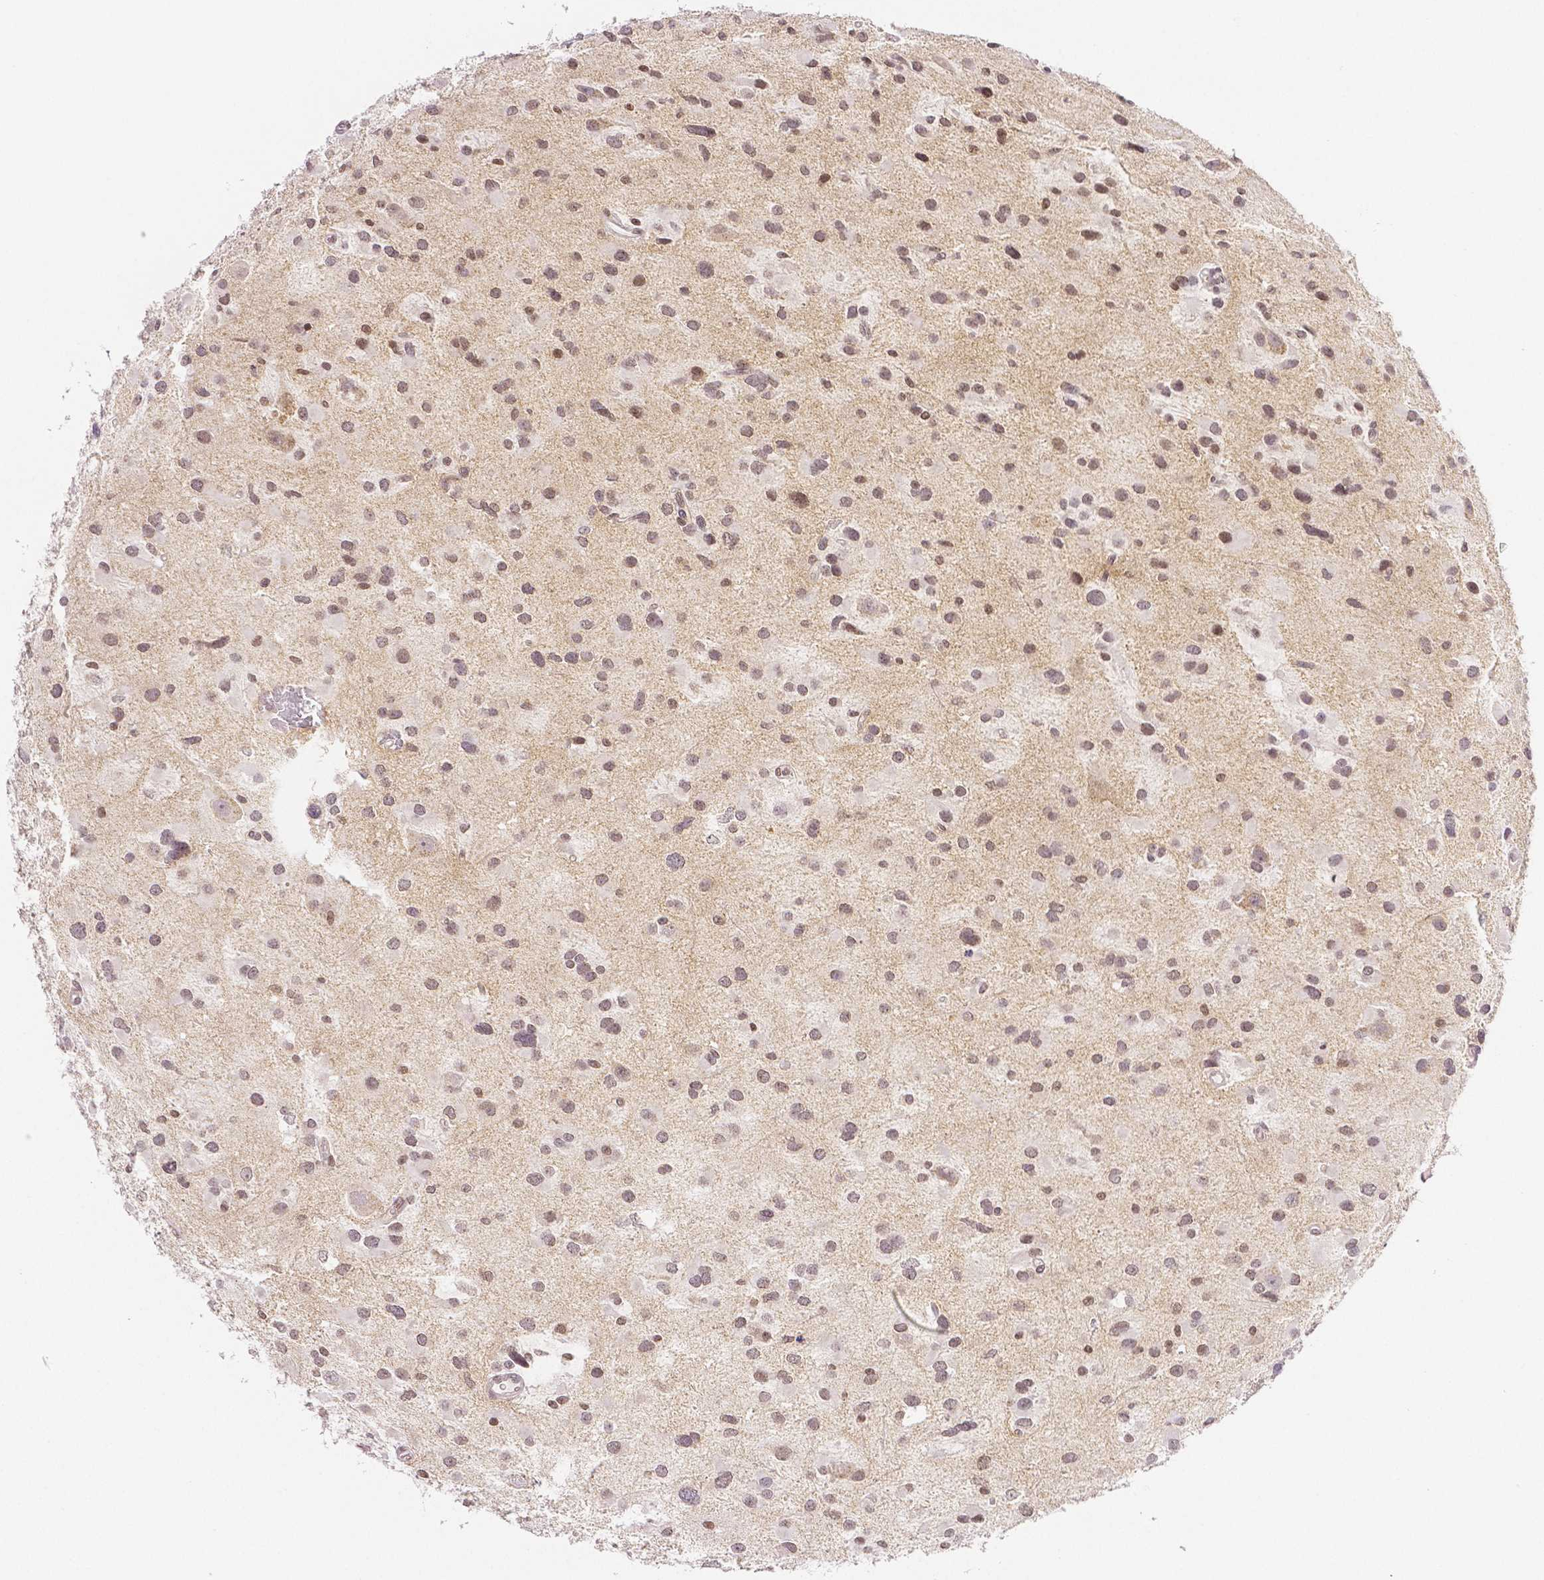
{"staining": {"intensity": "weak", "quantity": ">75%", "location": "nuclear"}, "tissue": "glioma", "cell_type": "Tumor cells", "image_type": "cancer", "snomed": [{"axis": "morphology", "description": "Glioma, malignant, Low grade"}, {"axis": "topography", "description": "Brain"}], "caption": "This photomicrograph demonstrates IHC staining of human glioma, with low weak nuclear positivity in about >75% of tumor cells.", "gene": "THY1", "patient": {"sex": "female", "age": 32}}